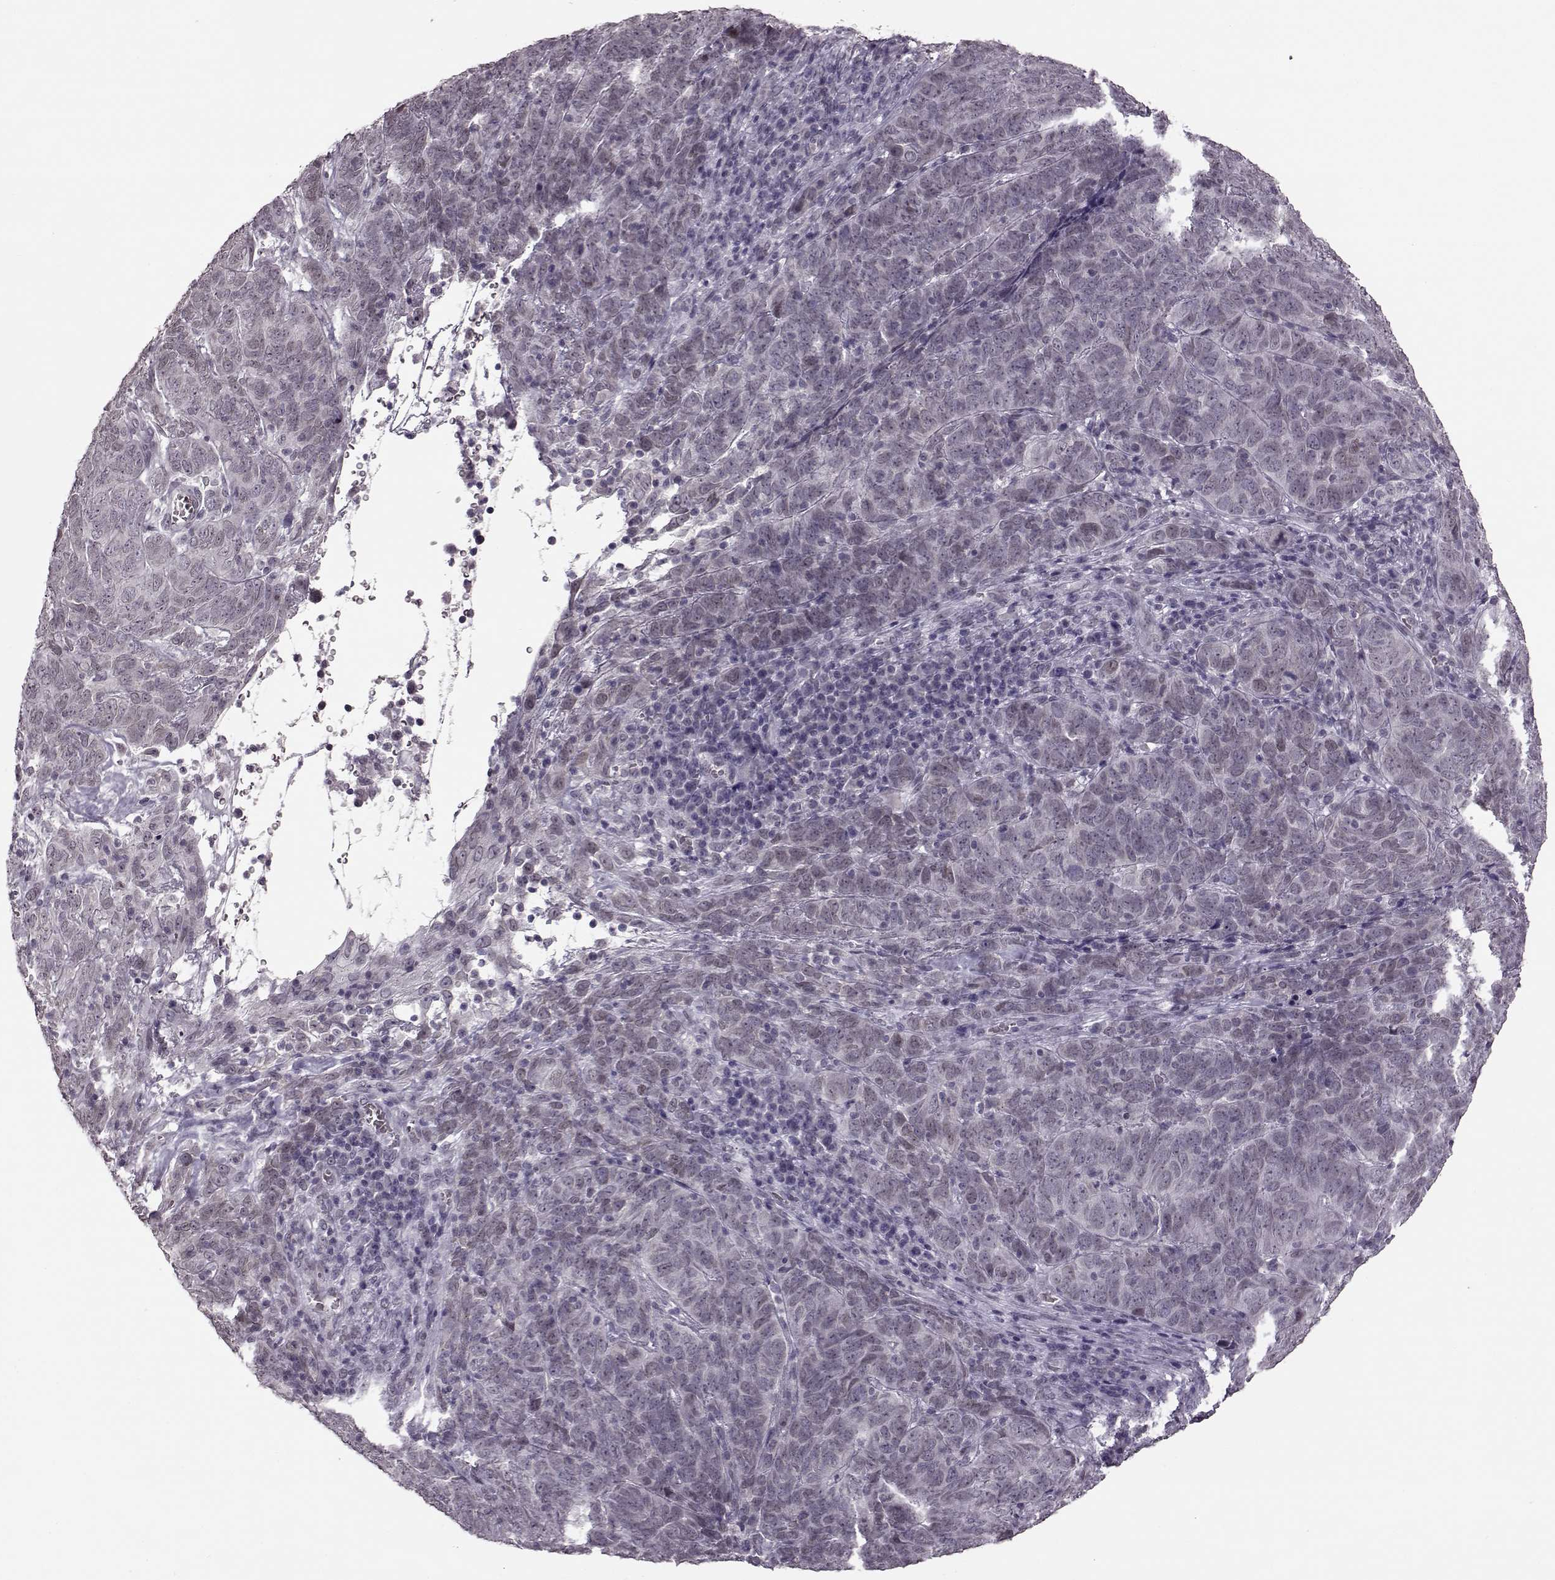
{"staining": {"intensity": "negative", "quantity": "none", "location": "none"}, "tissue": "skin cancer", "cell_type": "Tumor cells", "image_type": "cancer", "snomed": [{"axis": "morphology", "description": "Squamous cell carcinoma, NOS"}, {"axis": "topography", "description": "Skin"}, {"axis": "topography", "description": "Anal"}], "caption": "Tumor cells show no significant protein positivity in skin squamous cell carcinoma.", "gene": "STX1B", "patient": {"sex": "female", "age": 51}}